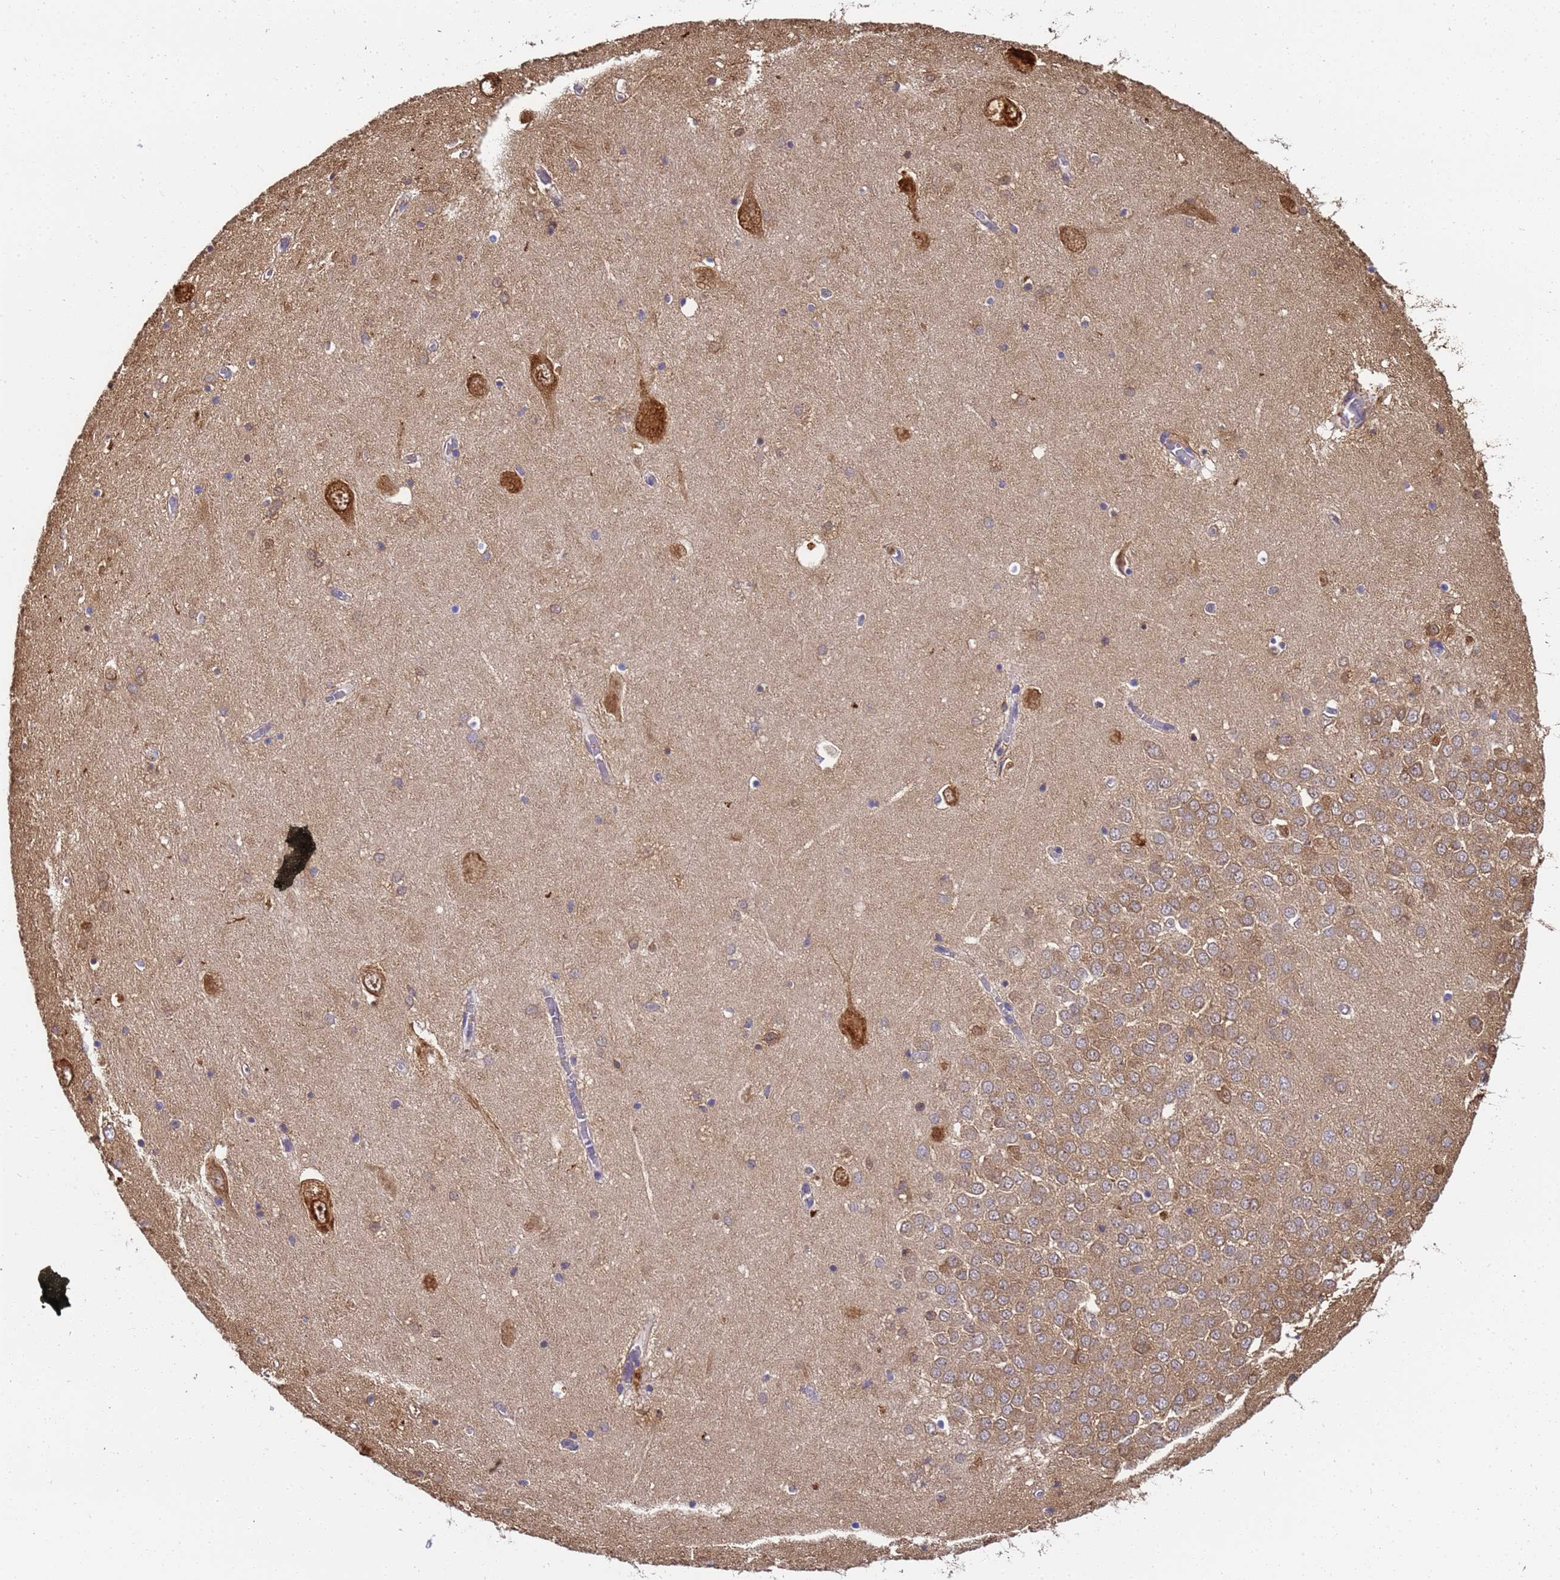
{"staining": {"intensity": "moderate", "quantity": ">75%", "location": "cytoplasmic/membranous"}, "tissue": "hippocampus", "cell_type": "Glial cells", "image_type": "normal", "snomed": [{"axis": "morphology", "description": "Normal tissue, NOS"}, {"axis": "topography", "description": "Hippocampus"}], "caption": "IHC histopathology image of unremarkable hippocampus stained for a protein (brown), which demonstrates medium levels of moderate cytoplasmic/membranous positivity in approximately >75% of glial cells.", "gene": "NME1", "patient": {"sex": "male", "age": 70}}